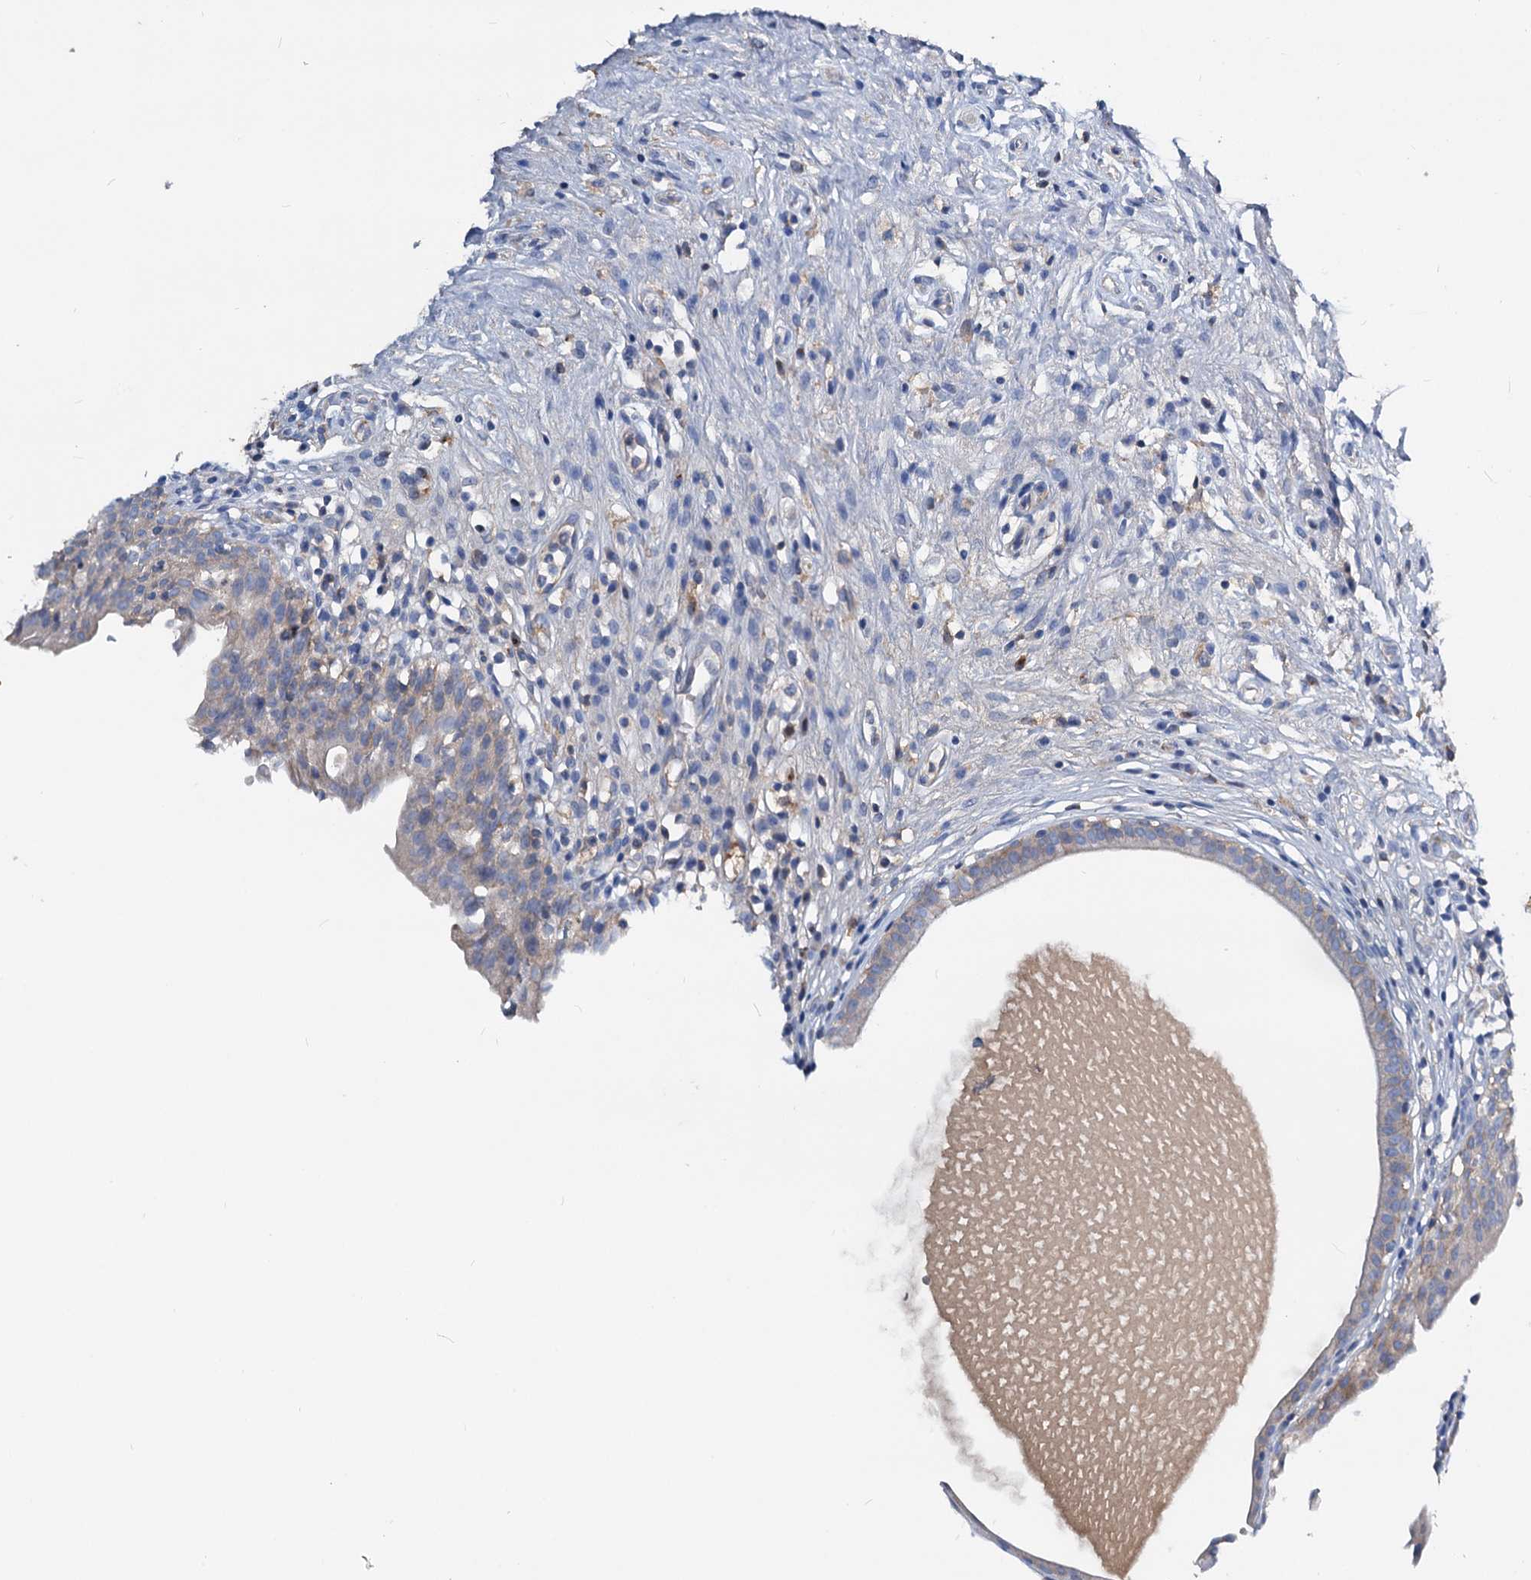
{"staining": {"intensity": "moderate", "quantity": "<25%", "location": "cytoplasmic/membranous"}, "tissue": "urinary bladder", "cell_type": "Urothelial cells", "image_type": "normal", "snomed": [{"axis": "morphology", "description": "Normal tissue, NOS"}, {"axis": "morphology", "description": "Inflammation, NOS"}, {"axis": "topography", "description": "Urinary bladder"}], "caption": "The photomicrograph reveals a brown stain indicating the presence of a protein in the cytoplasmic/membranous of urothelial cells in urinary bladder. Using DAB (3,3'-diaminobenzidine) (brown) and hematoxylin (blue) stains, captured at high magnification using brightfield microscopy.", "gene": "ACY3", "patient": {"sex": "male", "age": 63}}